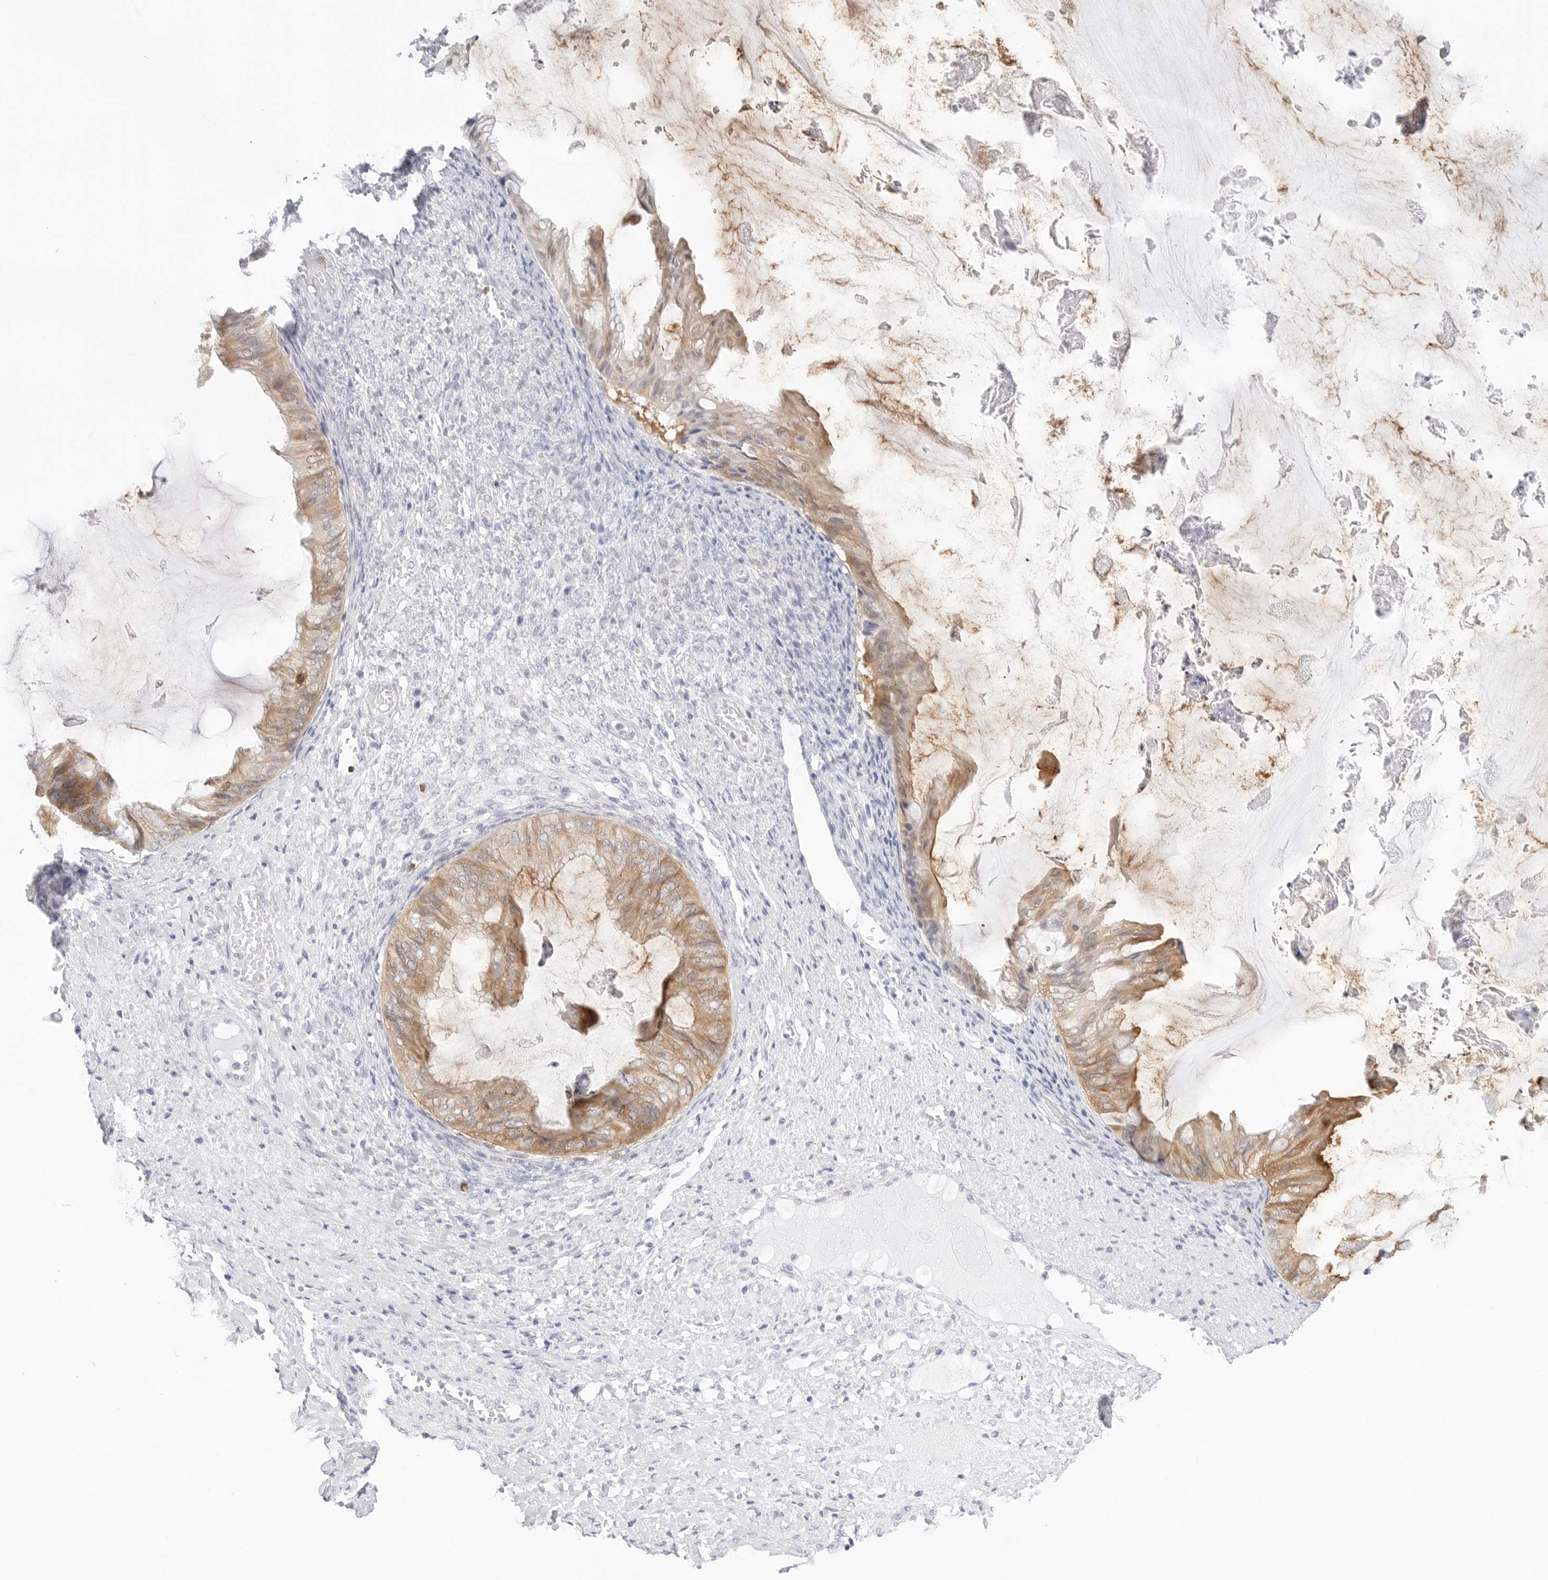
{"staining": {"intensity": "moderate", "quantity": ">75%", "location": "cytoplasmic/membranous"}, "tissue": "ovarian cancer", "cell_type": "Tumor cells", "image_type": "cancer", "snomed": [{"axis": "morphology", "description": "Cystadenocarcinoma, mucinous, NOS"}, {"axis": "topography", "description": "Ovary"}], "caption": "Ovarian cancer (mucinous cystadenocarcinoma) stained for a protein (brown) exhibits moderate cytoplasmic/membranous positive expression in about >75% of tumor cells.", "gene": "SLC9A3R1", "patient": {"sex": "female", "age": 61}}